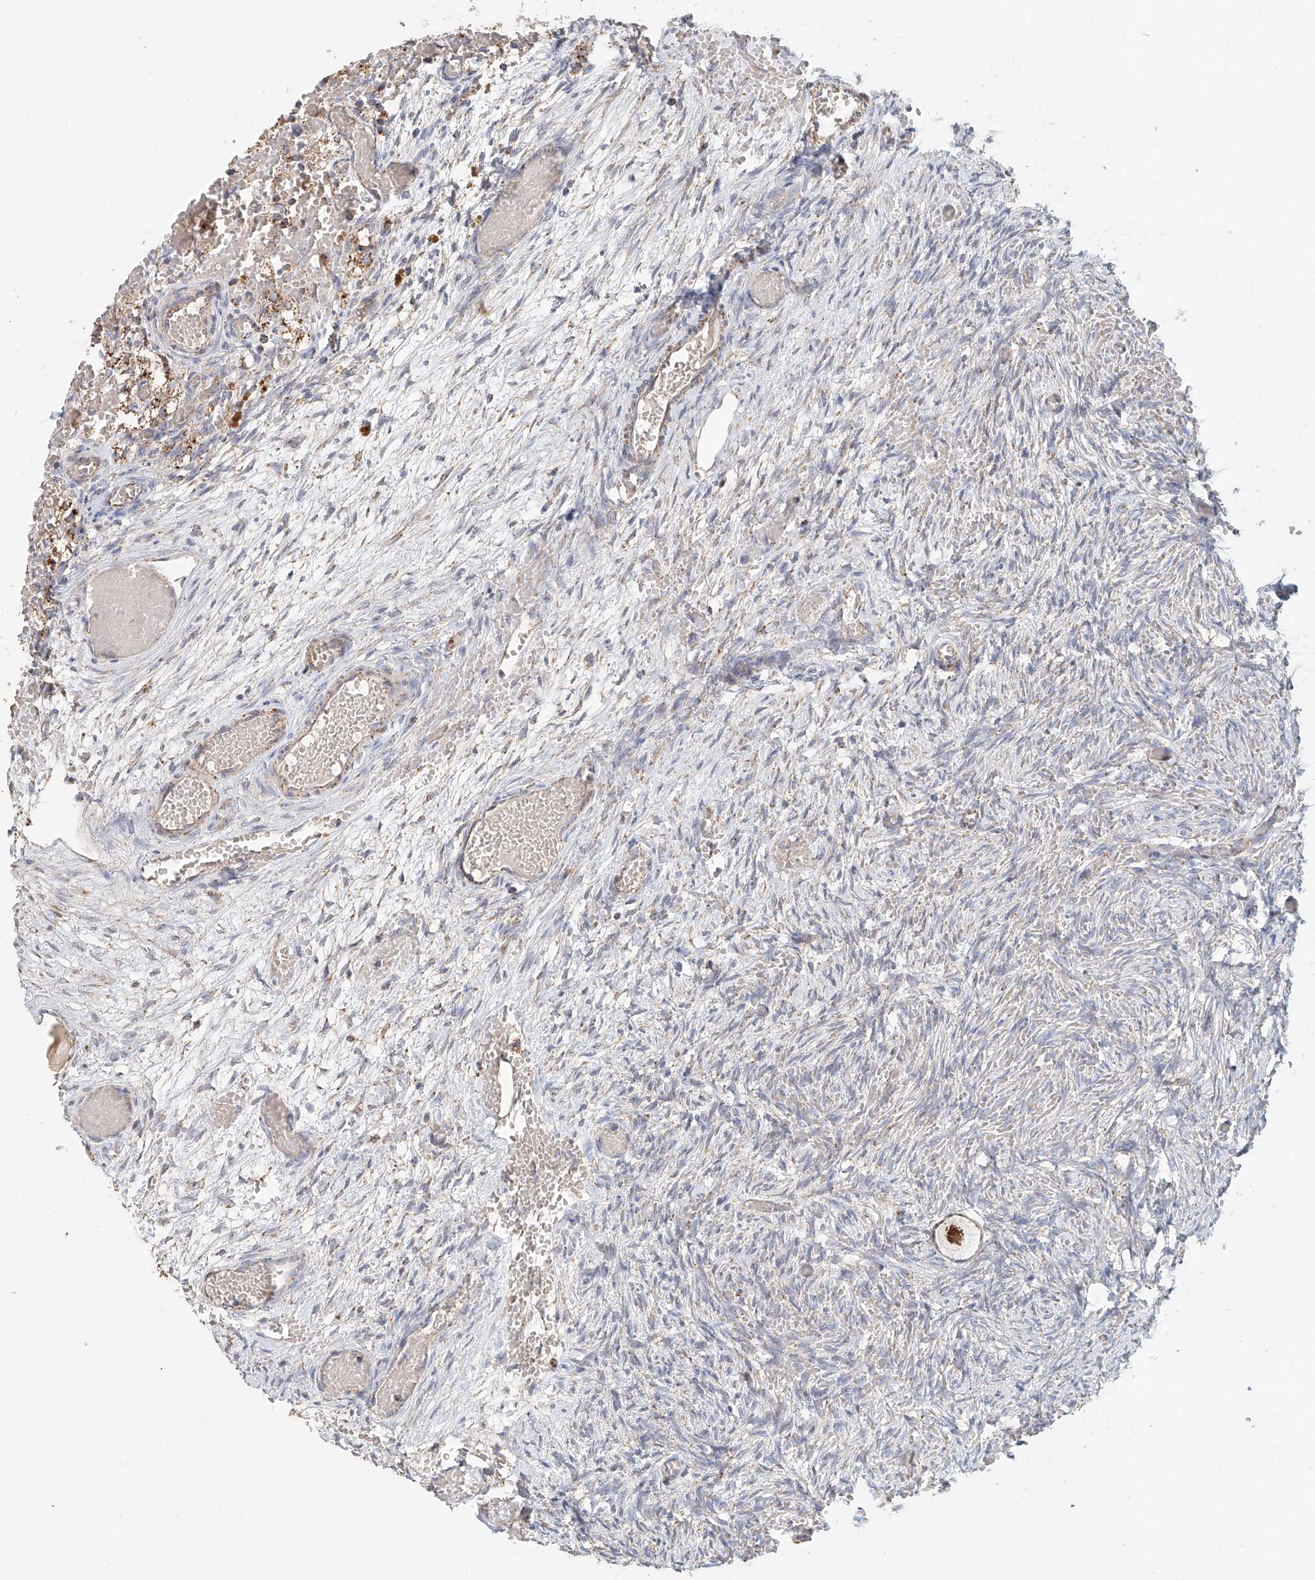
{"staining": {"intensity": "moderate", "quantity": ">75%", "location": "cytoplasmic/membranous"}, "tissue": "ovary", "cell_type": "Follicle cells", "image_type": "normal", "snomed": [{"axis": "morphology", "description": "Adenocarcinoma, NOS"}, {"axis": "topography", "description": "Endometrium"}], "caption": "The immunohistochemical stain labels moderate cytoplasmic/membranous staining in follicle cells of unremarkable ovary.", "gene": "MCL1", "patient": {"sex": "female", "age": 32}}